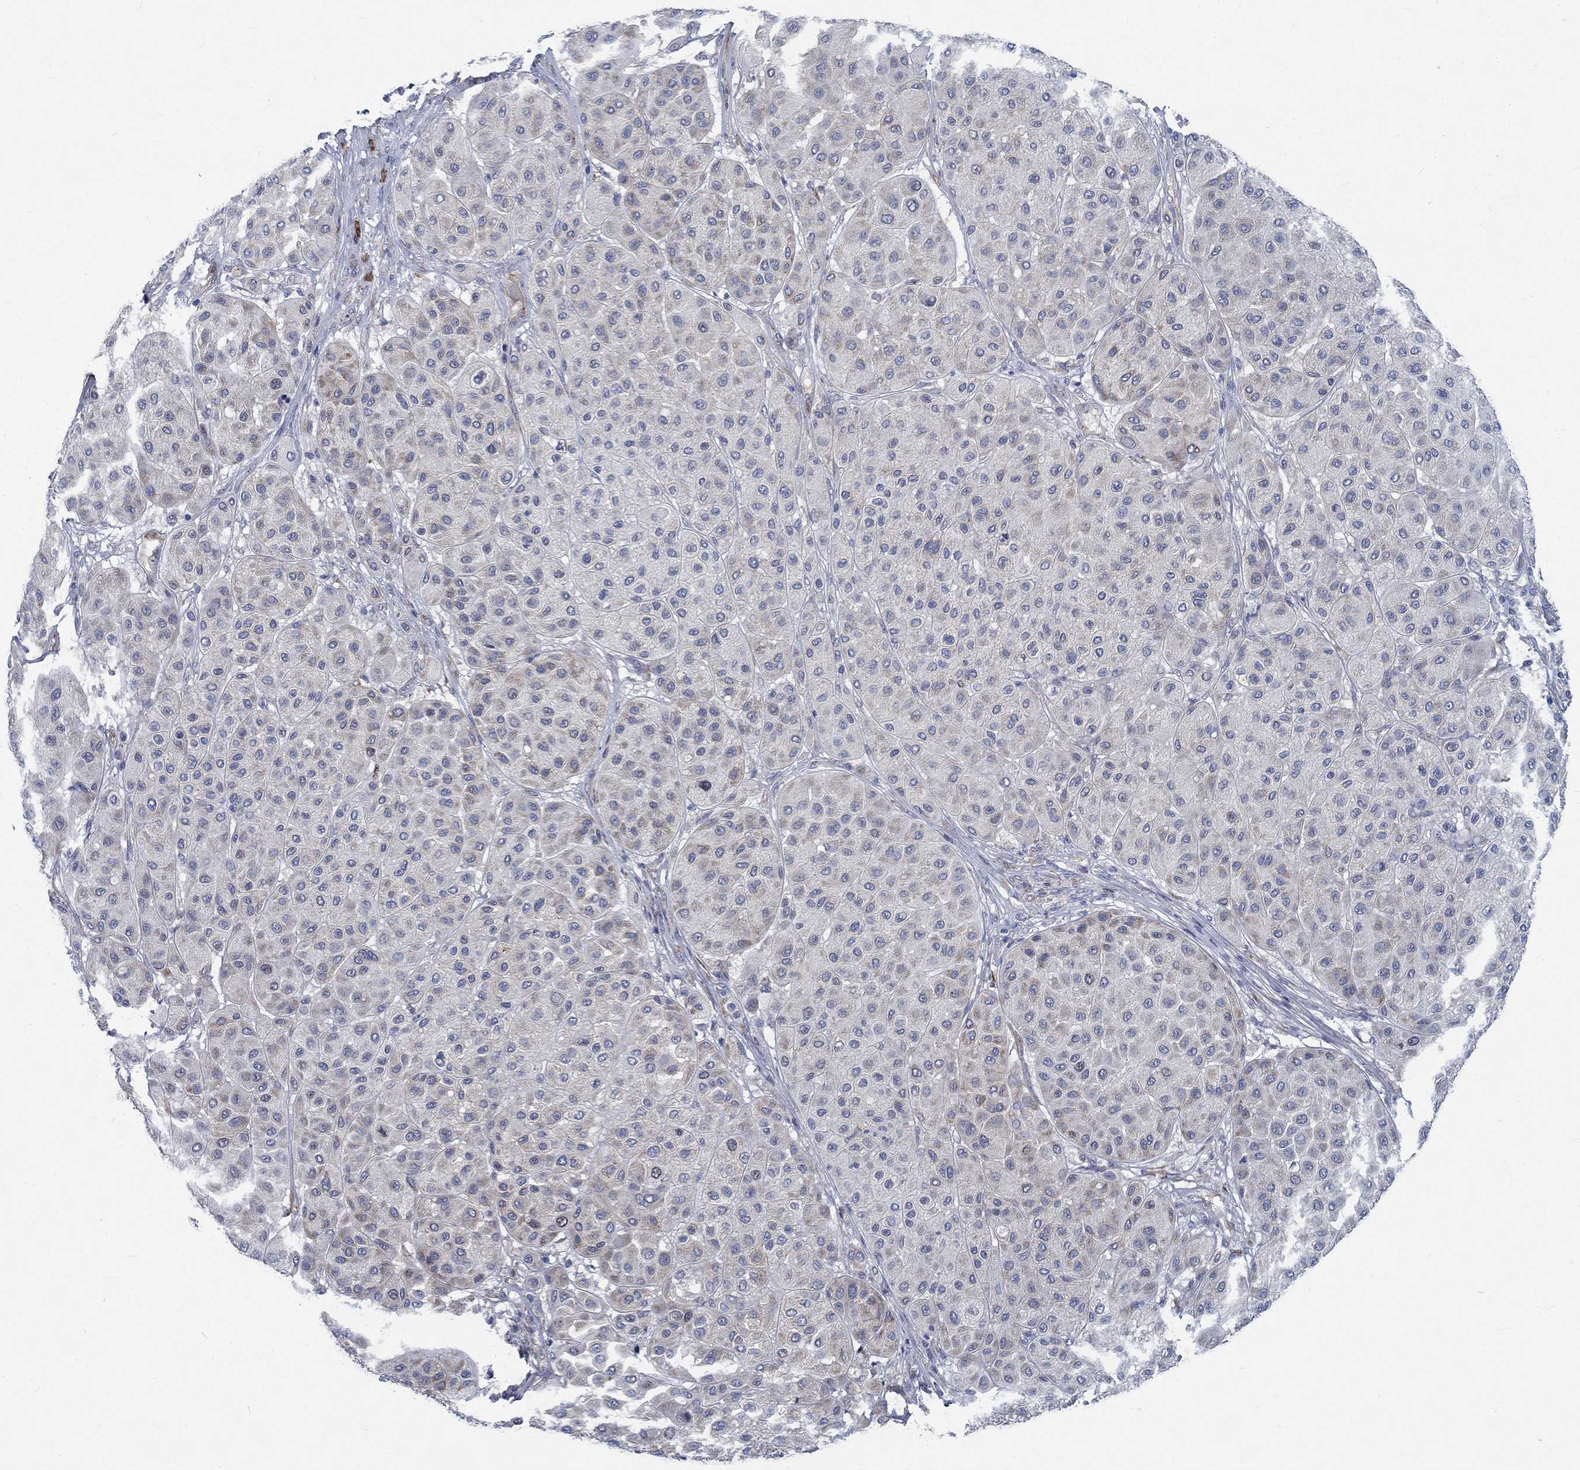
{"staining": {"intensity": "weak", "quantity": "<25%", "location": "cytoplasmic/membranous"}, "tissue": "melanoma", "cell_type": "Tumor cells", "image_type": "cancer", "snomed": [{"axis": "morphology", "description": "Malignant melanoma, Metastatic site"}, {"axis": "topography", "description": "Smooth muscle"}], "caption": "DAB immunohistochemical staining of human melanoma displays no significant staining in tumor cells.", "gene": "MMP24", "patient": {"sex": "male", "age": 41}}